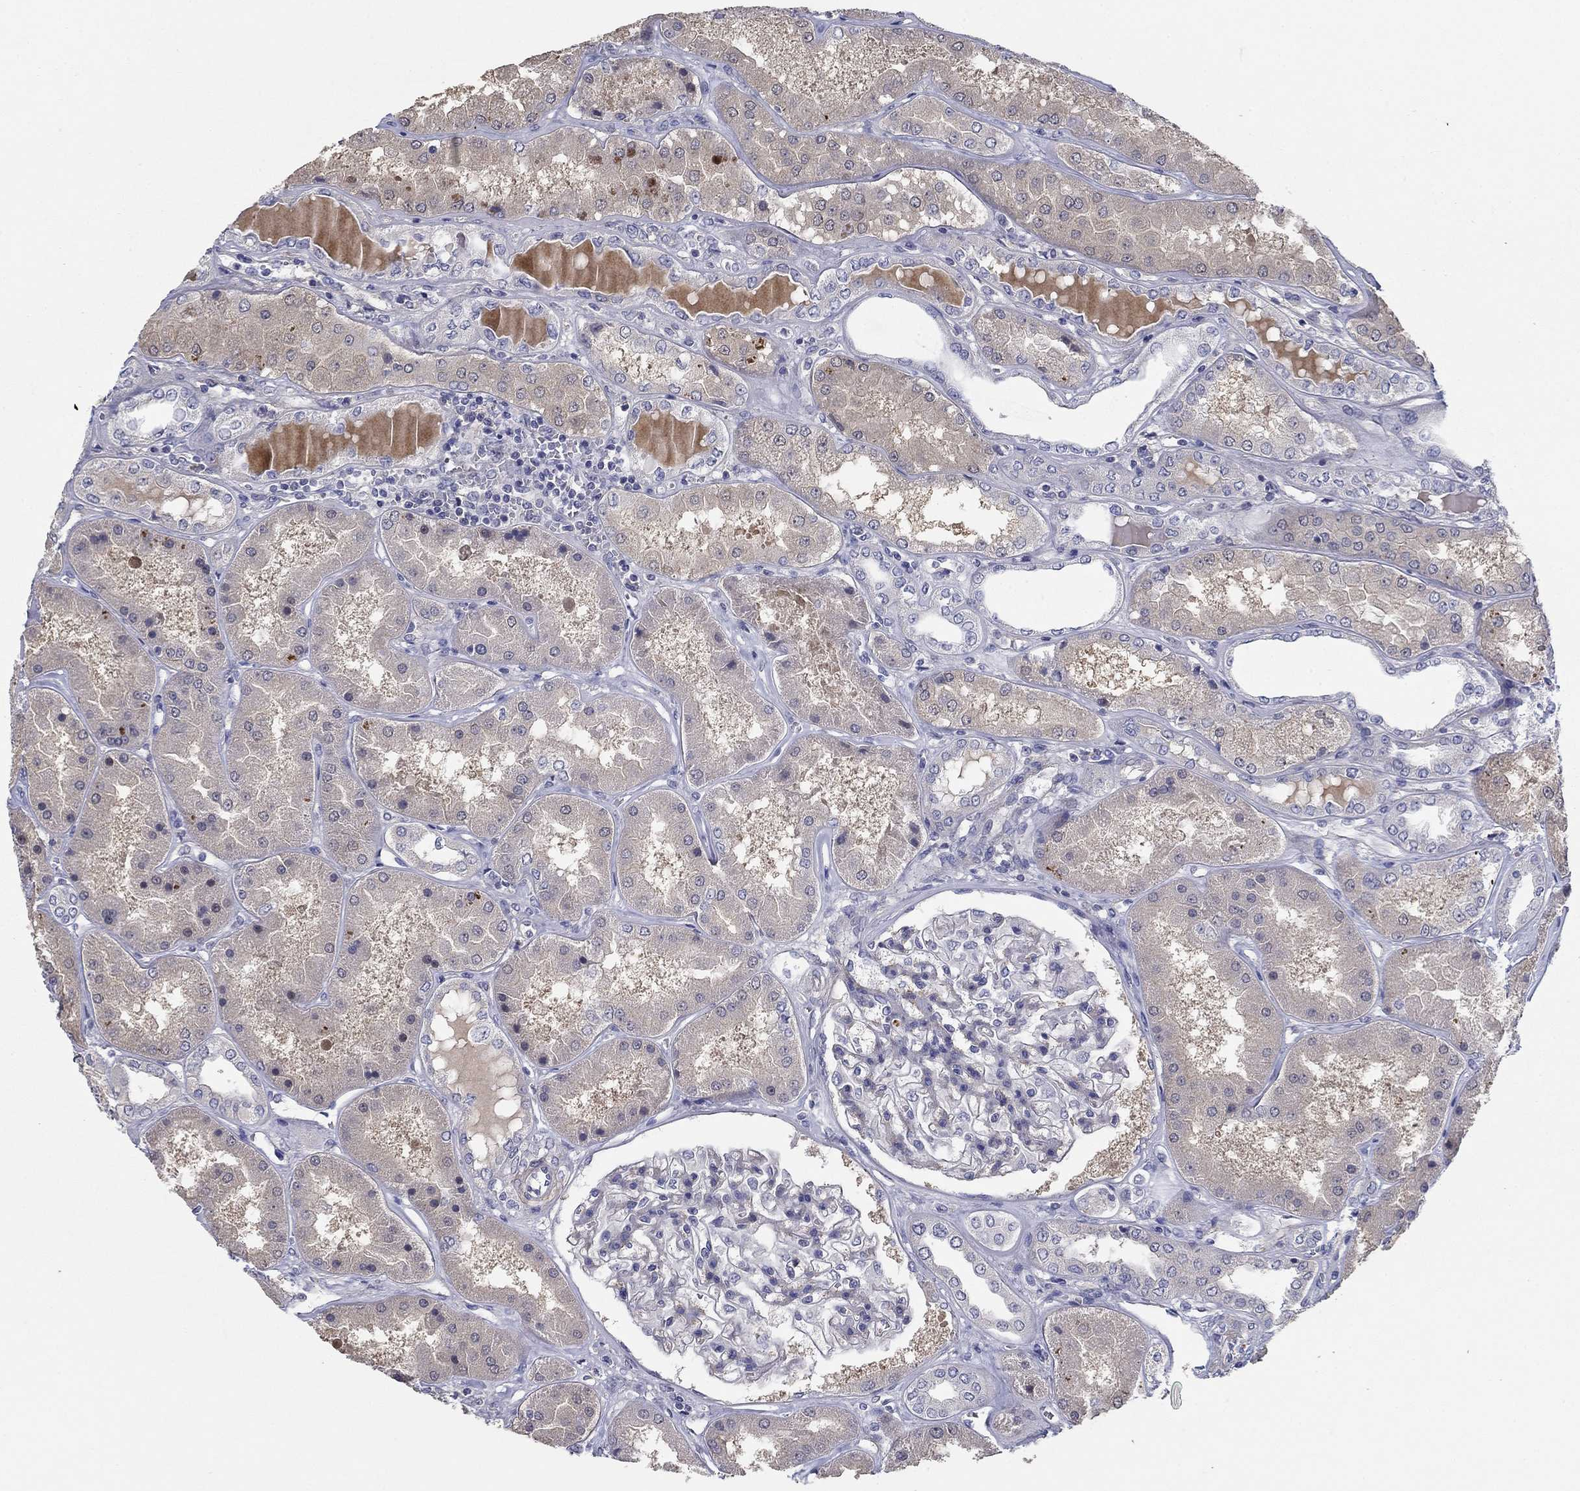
{"staining": {"intensity": "negative", "quantity": "none", "location": "none"}, "tissue": "kidney", "cell_type": "Cells in glomeruli", "image_type": "normal", "snomed": [{"axis": "morphology", "description": "Normal tissue, NOS"}, {"axis": "topography", "description": "Kidney"}], "caption": "Immunohistochemistry (IHC) of unremarkable kidney shows no positivity in cells in glomeruli.", "gene": "GRK7", "patient": {"sex": "female", "age": 56}}